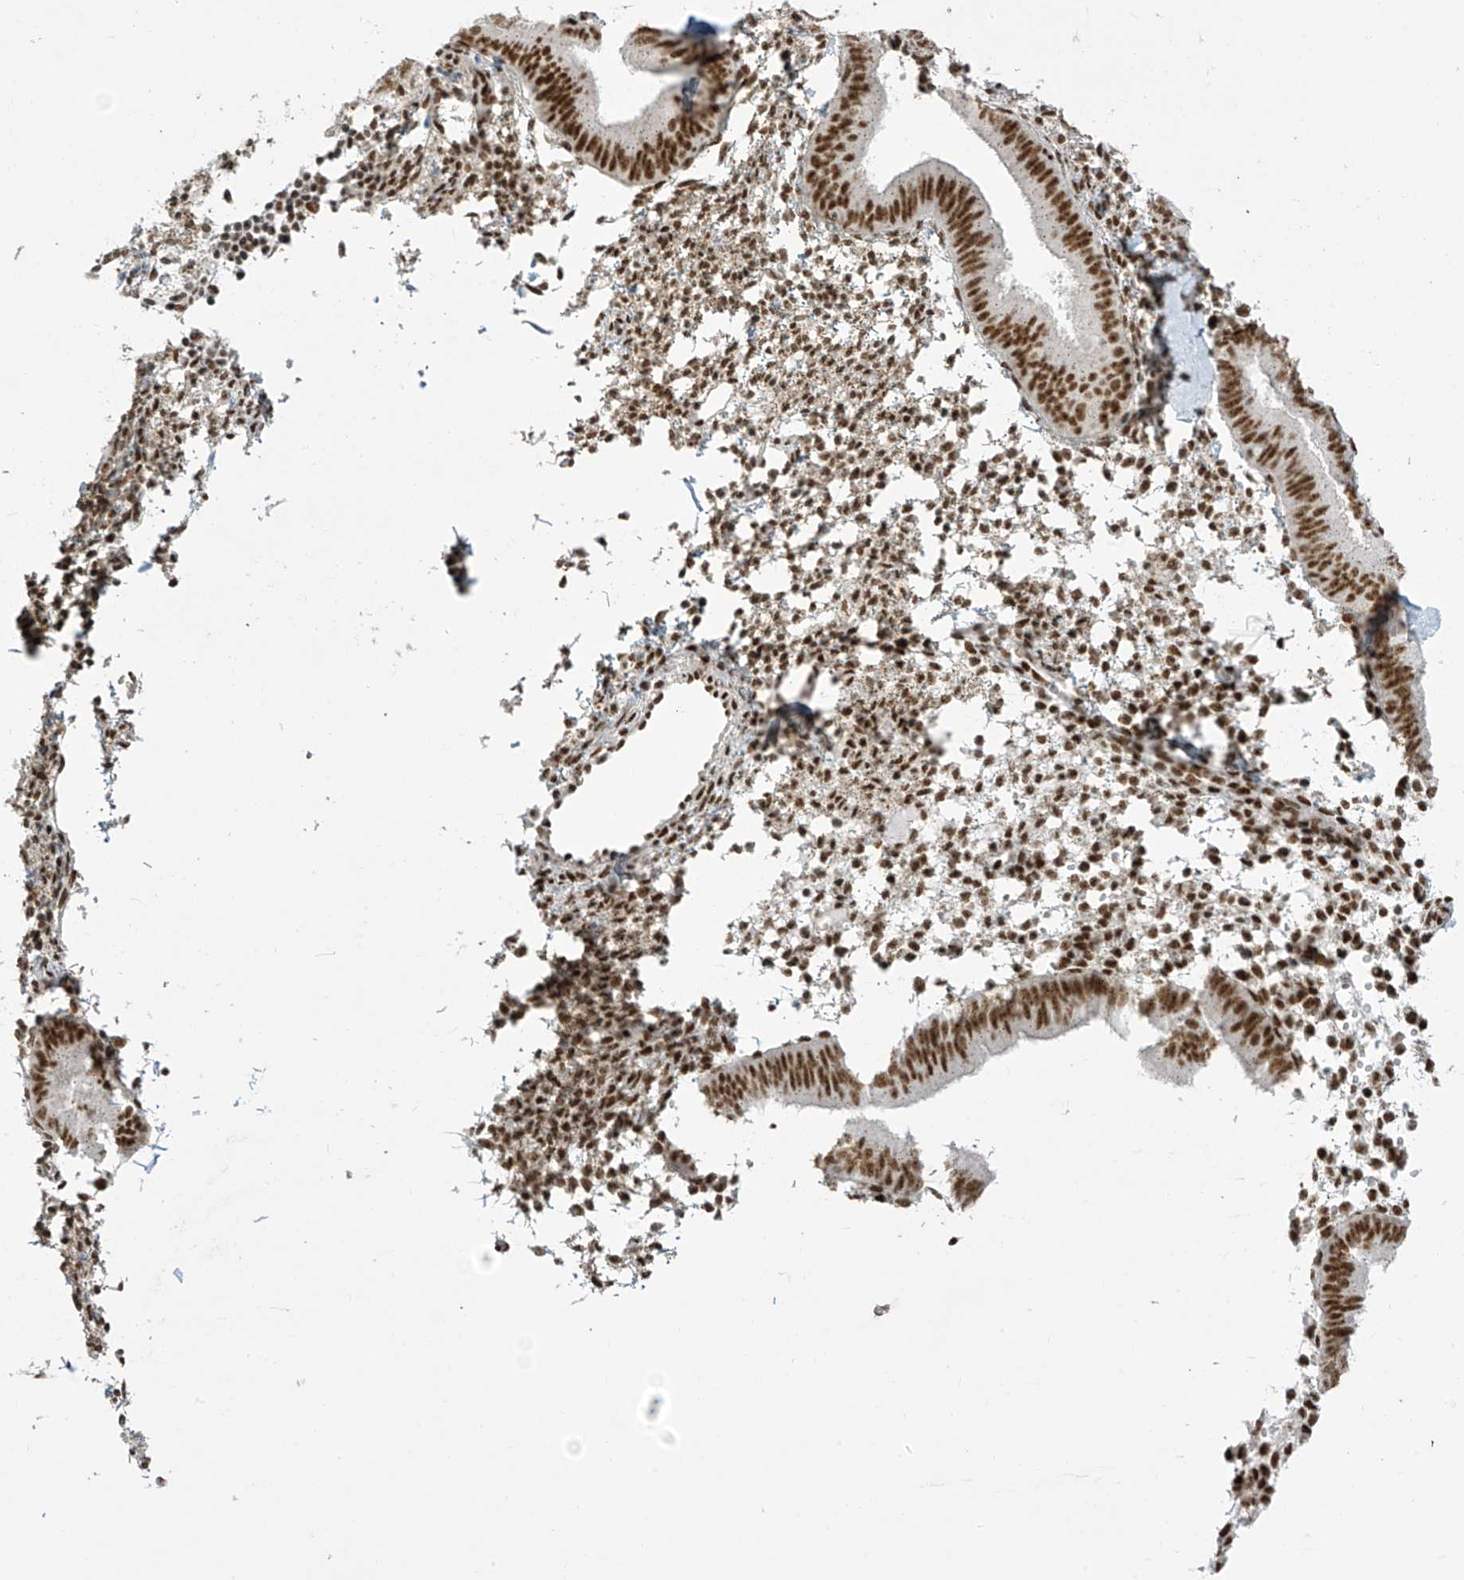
{"staining": {"intensity": "moderate", "quantity": ">75%", "location": "nuclear"}, "tissue": "endometrium", "cell_type": "Cells in endometrial stroma", "image_type": "normal", "snomed": [{"axis": "morphology", "description": "Normal tissue, NOS"}, {"axis": "topography", "description": "Uterus"}, {"axis": "topography", "description": "Endometrium"}], "caption": "This image demonstrates immunohistochemistry (IHC) staining of unremarkable human endometrium, with medium moderate nuclear positivity in about >75% of cells in endometrial stroma.", "gene": "MS4A6A", "patient": {"sex": "female", "age": 48}}